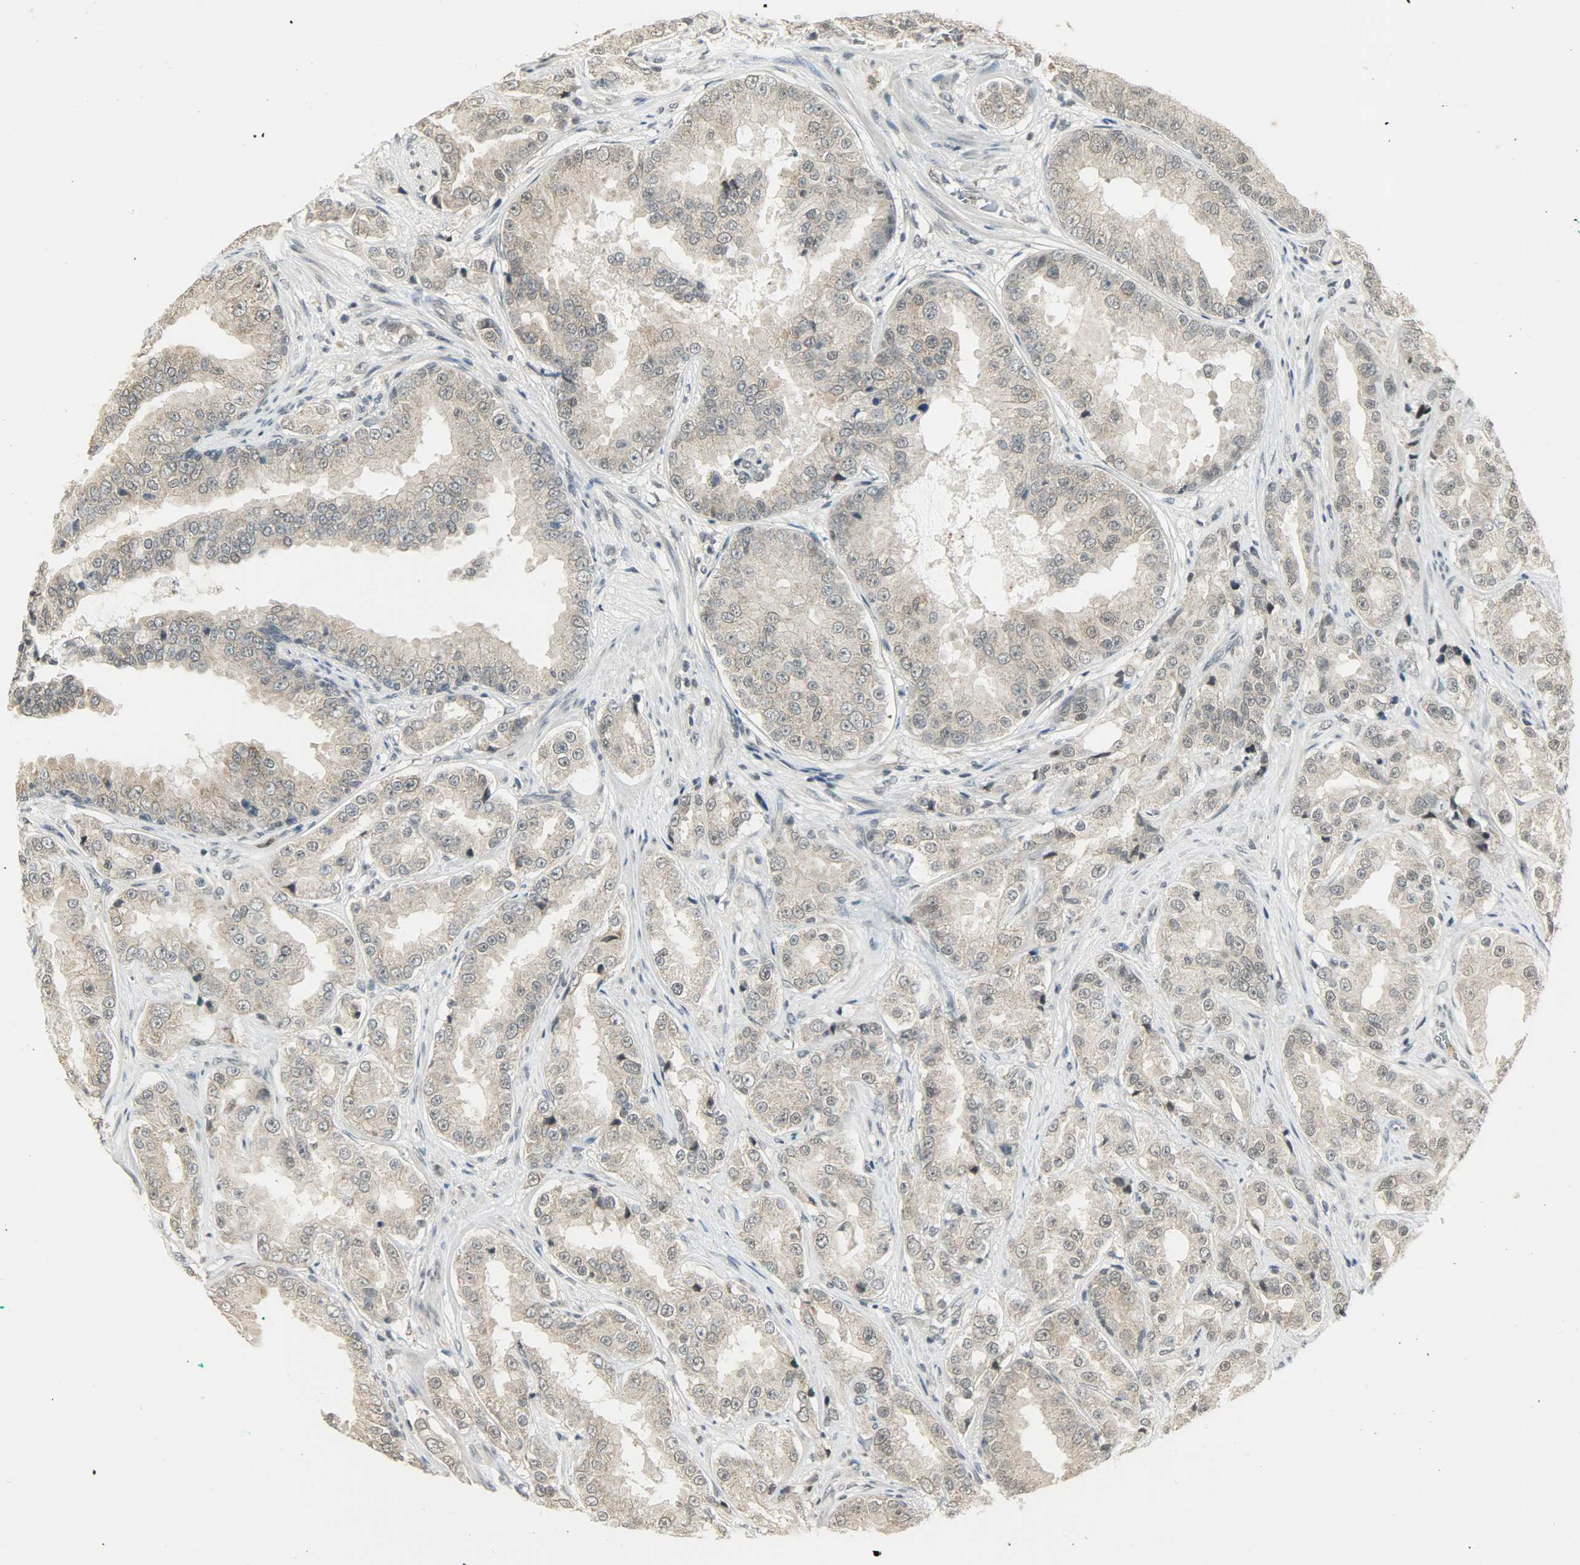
{"staining": {"intensity": "weak", "quantity": "<25%", "location": "cytoplasmic/membranous"}, "tissue": "prostate cancer", "cell_type": "Tumor cells", "image_type": "cancer", "snomed": [{"axis": "morphology", "description": "Adenocarcinoma, High grade"}, {"axis": "topography", "description": "Prostate"}], "caption": "Immunohistochemical staining of human prostate cancer shows no significant expression in tumor cells.", "gene": "SMARCA5", "patient": {"sex": "male", "age": 73}}